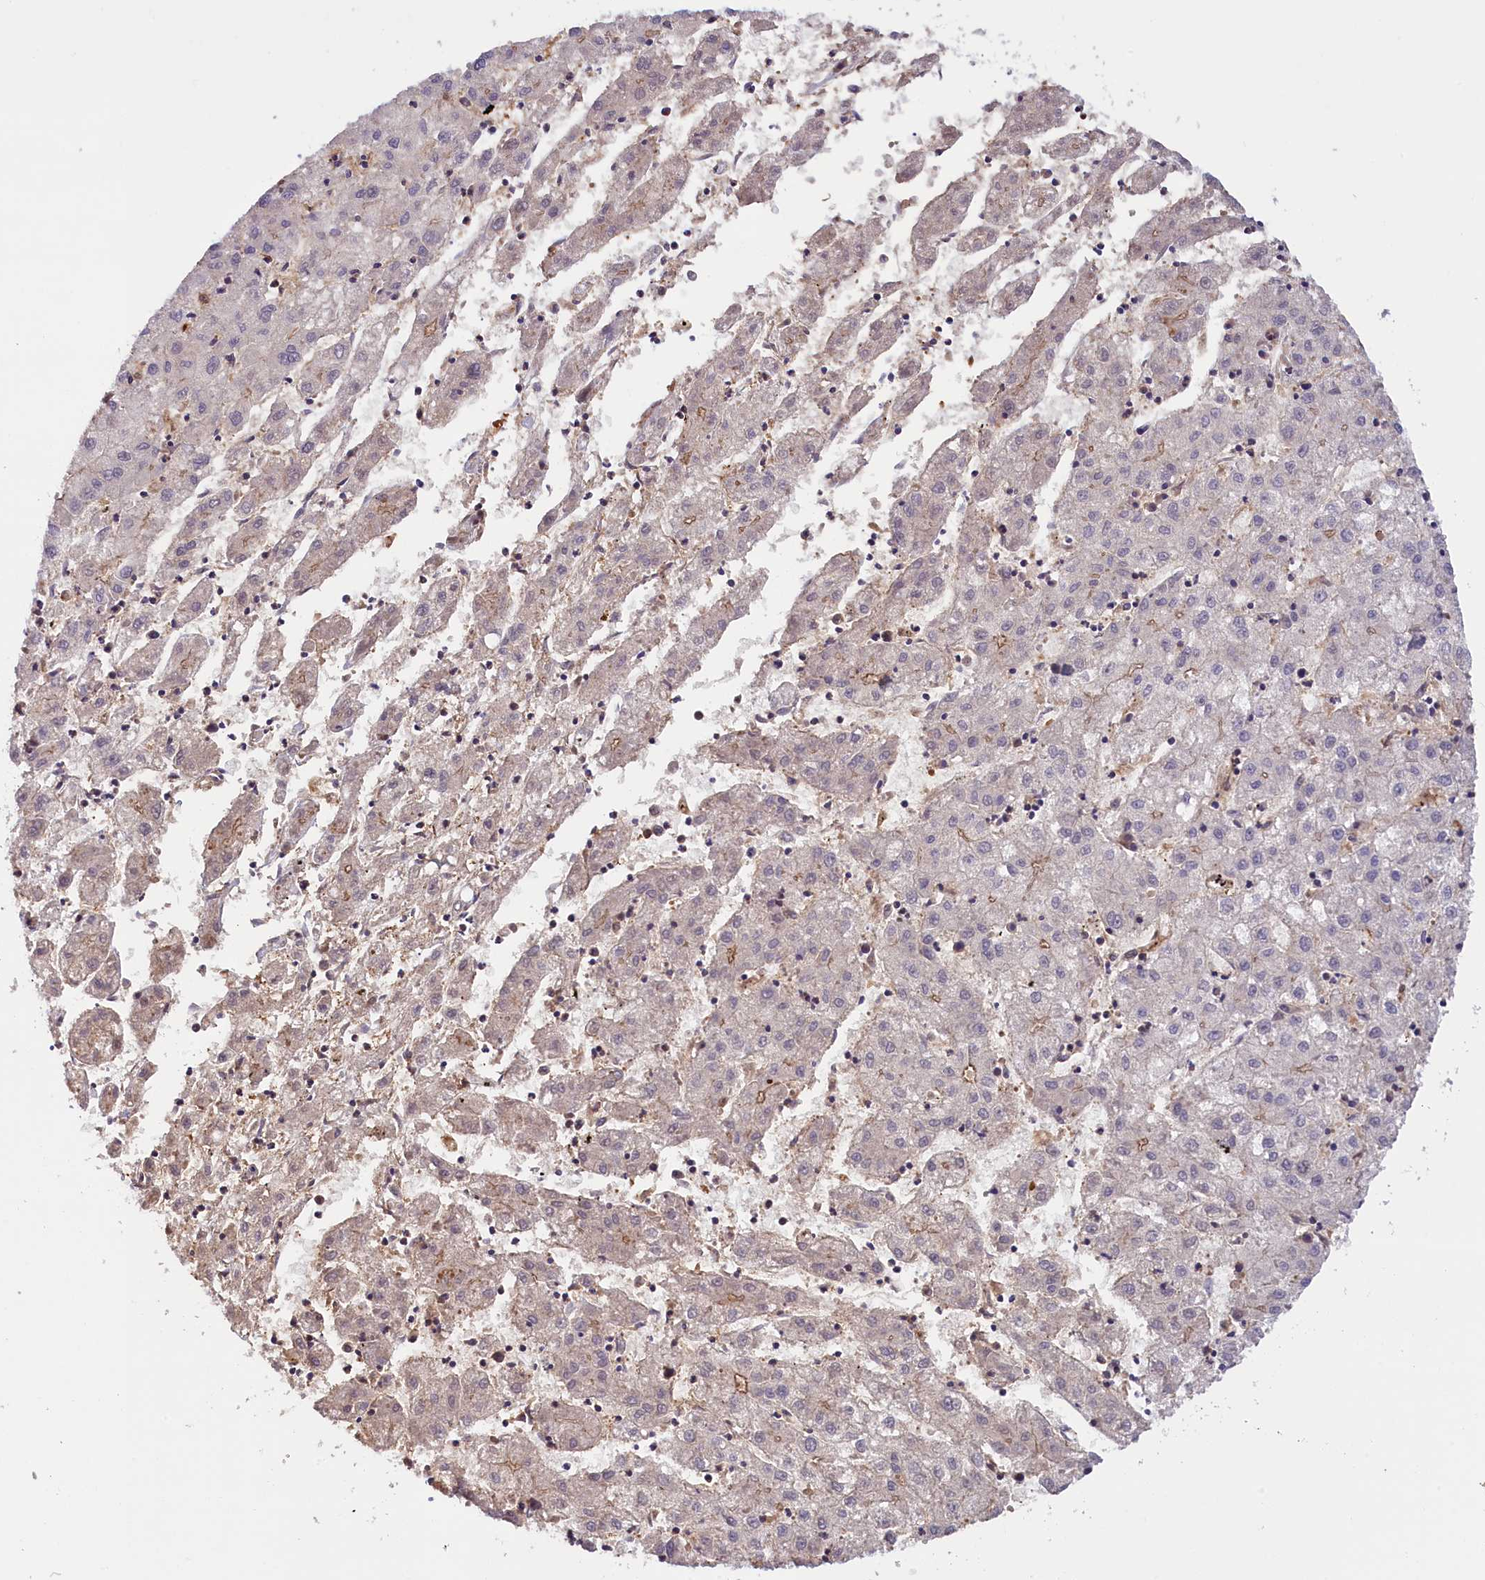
{"staining": {"intensity": "negative", "quantity": "none", "location": "none"}, "tissue": "liver cancer", "cell_type": "Tumor cells", "image_type": "cancer", "snomed": [{"axis": "morphology", "description": "Carcinoma, Hepatocellular, NOS"}, {"axis": "topography", "description": "Liver"}], "caption": "DAB immunohistochemical staining of liver hepatocellular carcinoma shows no significant expression in tumor cells.", "gene": "FUZ", "patient": {"sex": "male", "age": 72}}